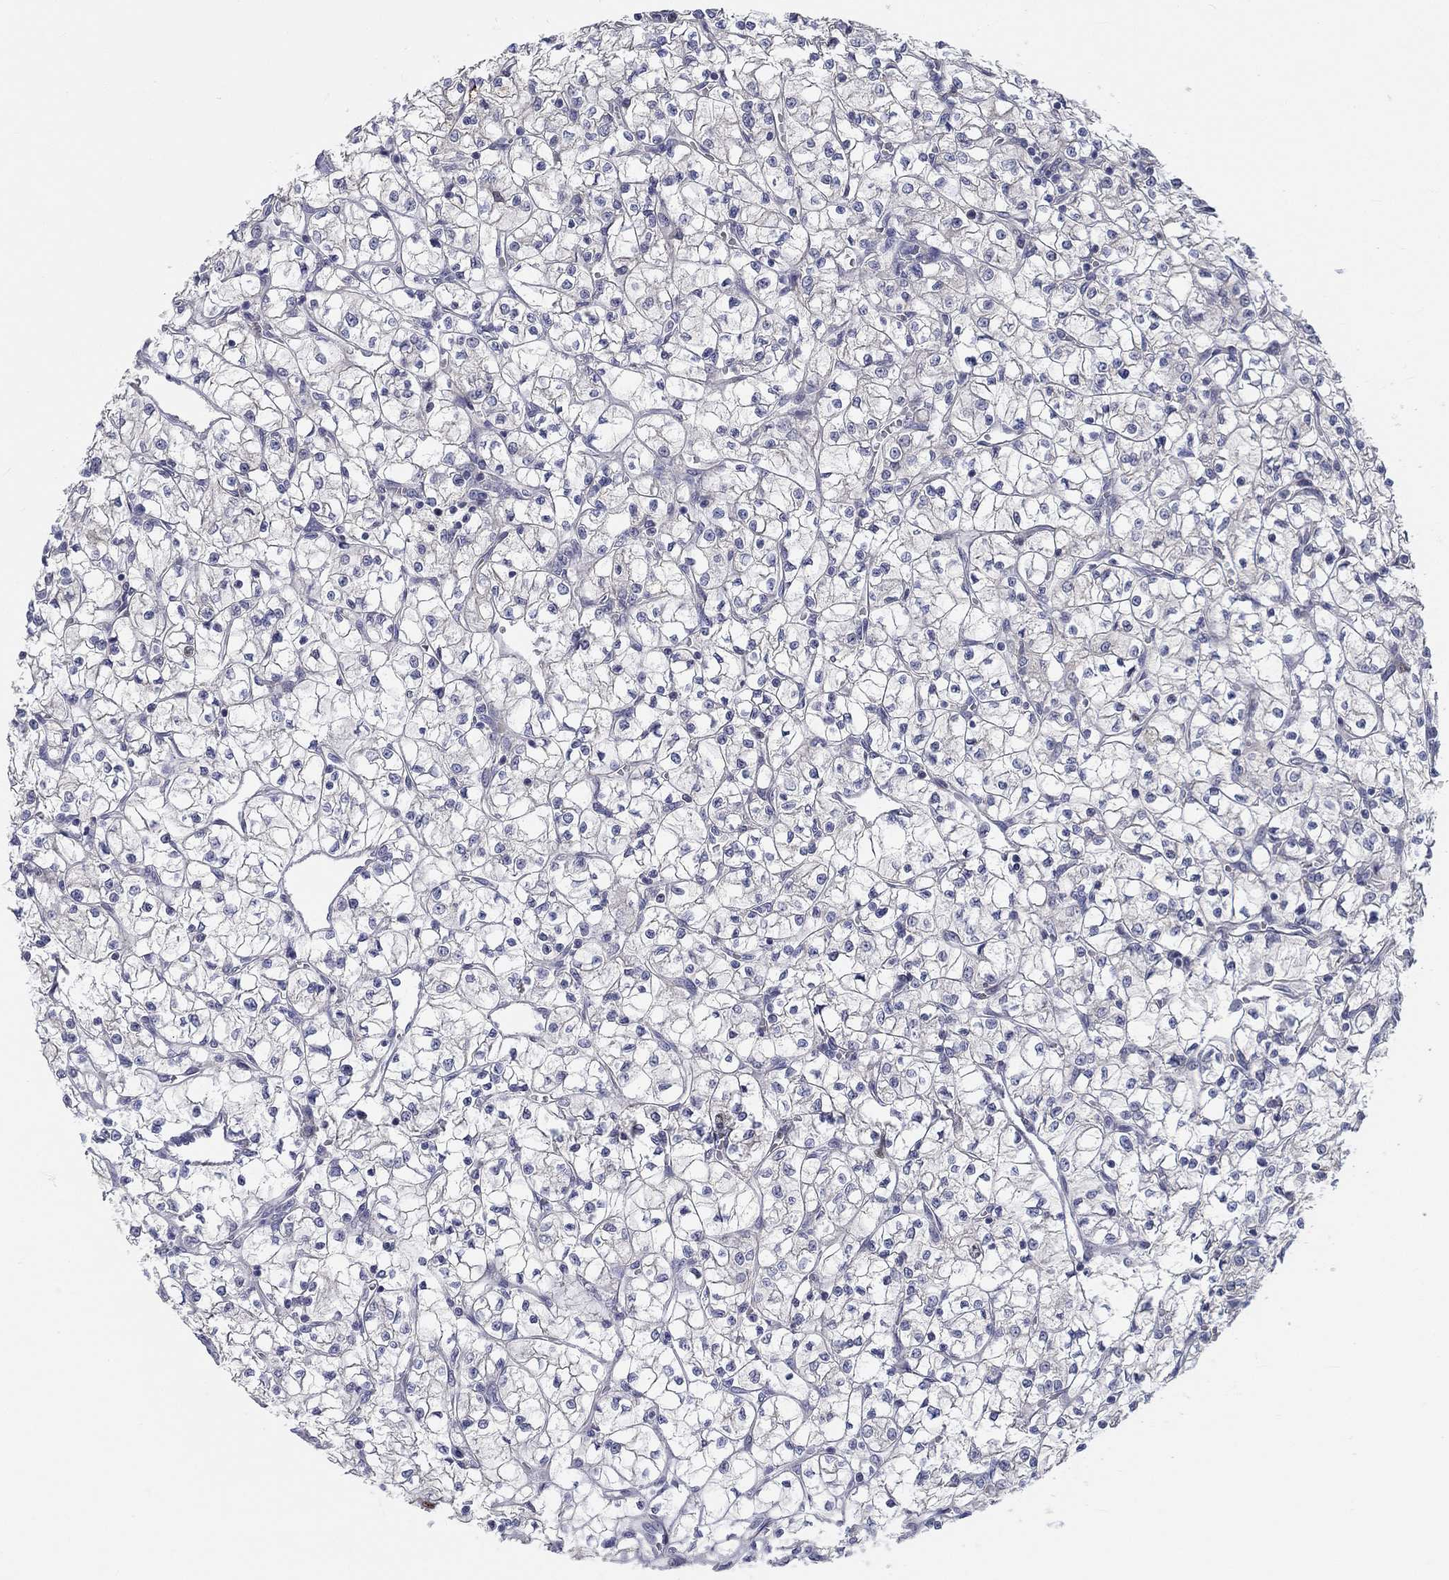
{"staining": {"intensity": "negative", "quantity": "none", "location": "none"}, "tissue": "renal cancer", "cell_type": "Tumor cells", "image_type": "cancer", "snomed": [{"axis": "morphology", "description": "Adenocarcinoma, NOS"}, {"axis": "topography", "description": "Kidney"}], "caption": "This is a photomicrograph of immunohistochemistry (IHC) staining of renal cancer, which shows no positivity in tumor cells.", "gene": "PRC1", "patient": {"sex": "female", "age": 64}}